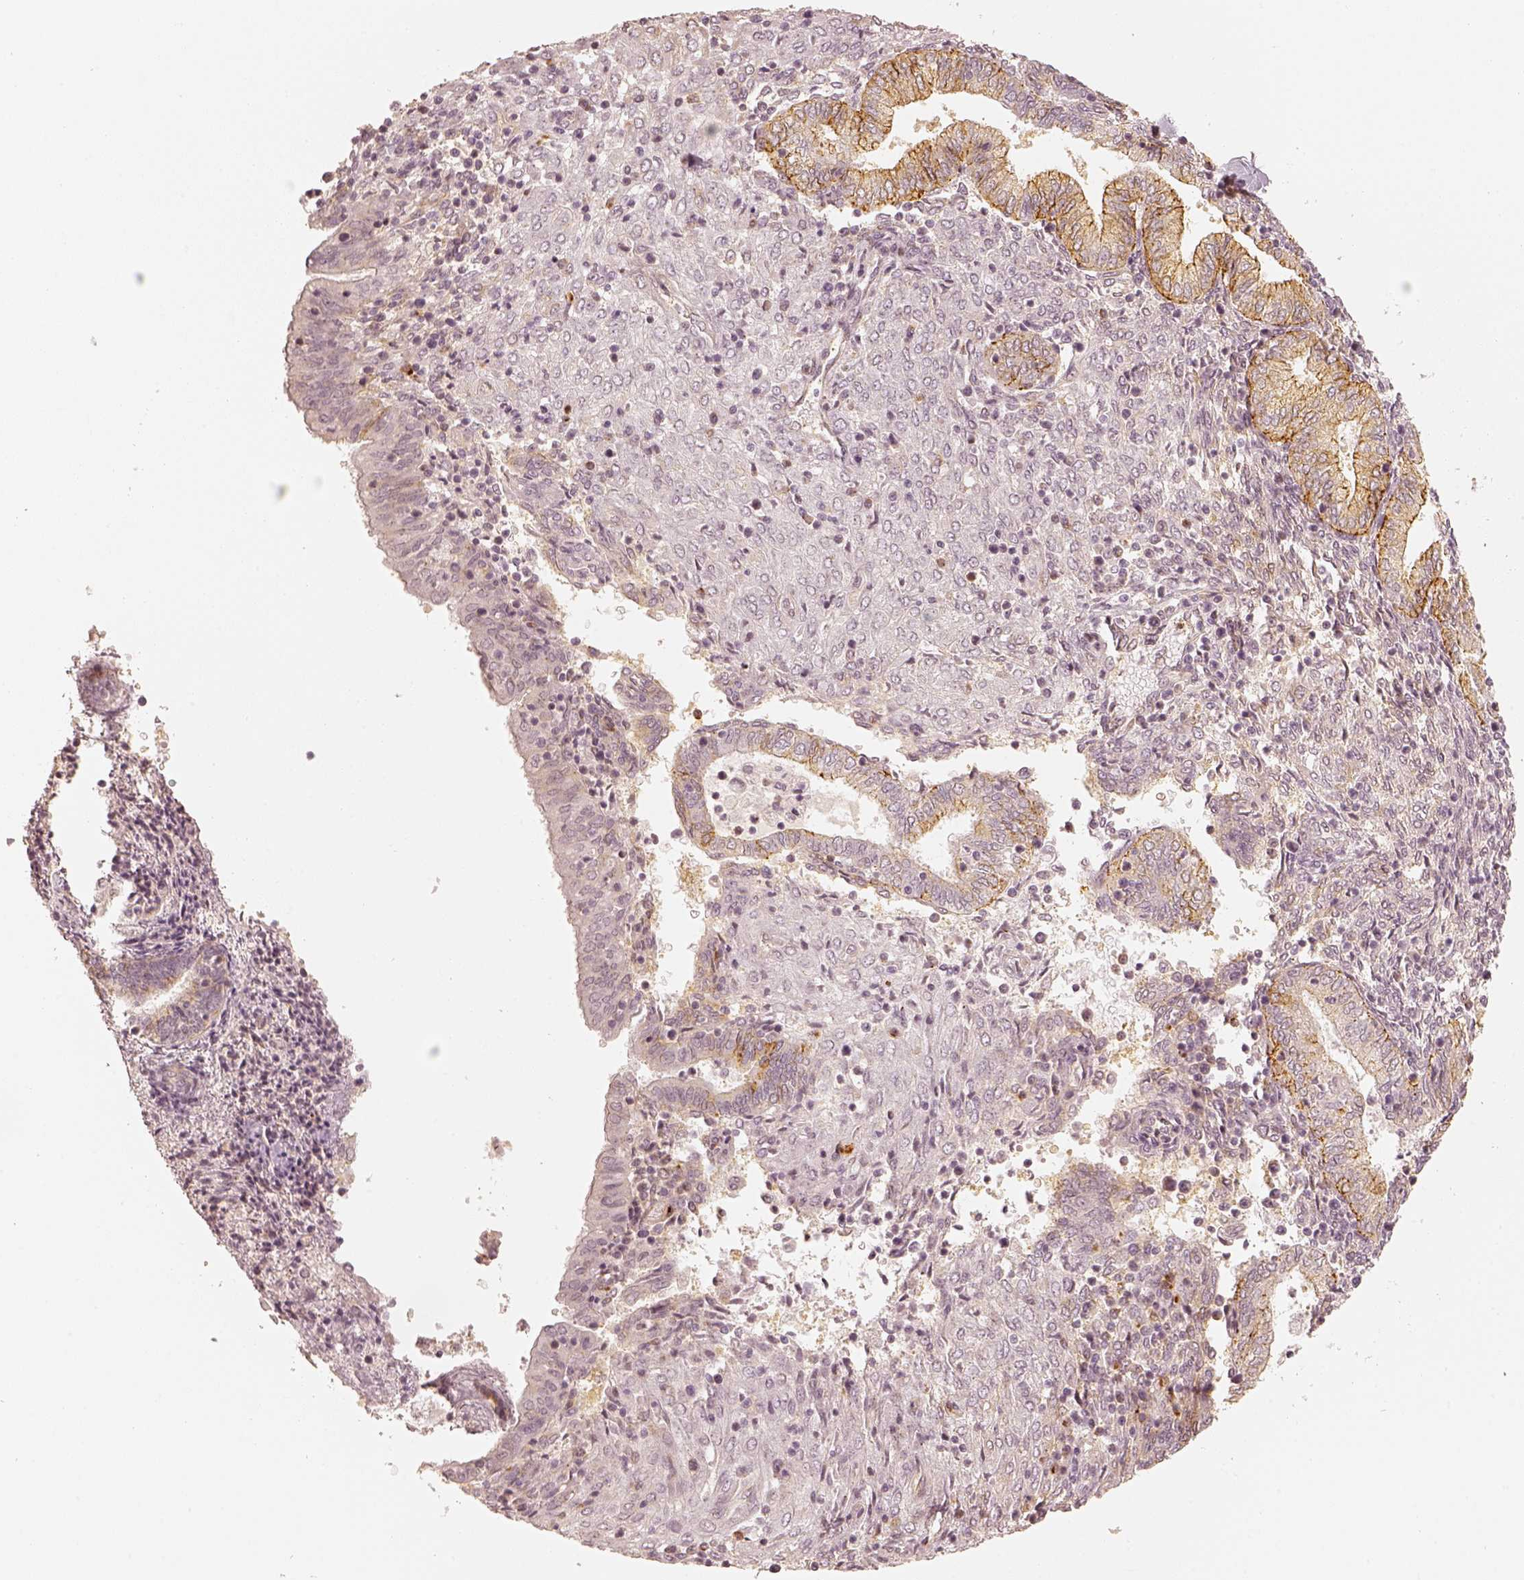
{"staining": {"intensity": "weak", "quantity": "<25%", "location": "cytoplasmic/membranous"}, "tissue": "endometrium", "cell_type": "Cells in endometrial stroma", "image_type": "normal", "snomed": [{"axis": "morphology", "description": "Normal tissue, NOS"}, {"axis": "topography", "description": "Endometrium"}], "caption": "There is no significant expression in cells in endometrial stroma of endometrium.", "gene": "GORASP2", "patient": {"sex": "female", "age": 42}}